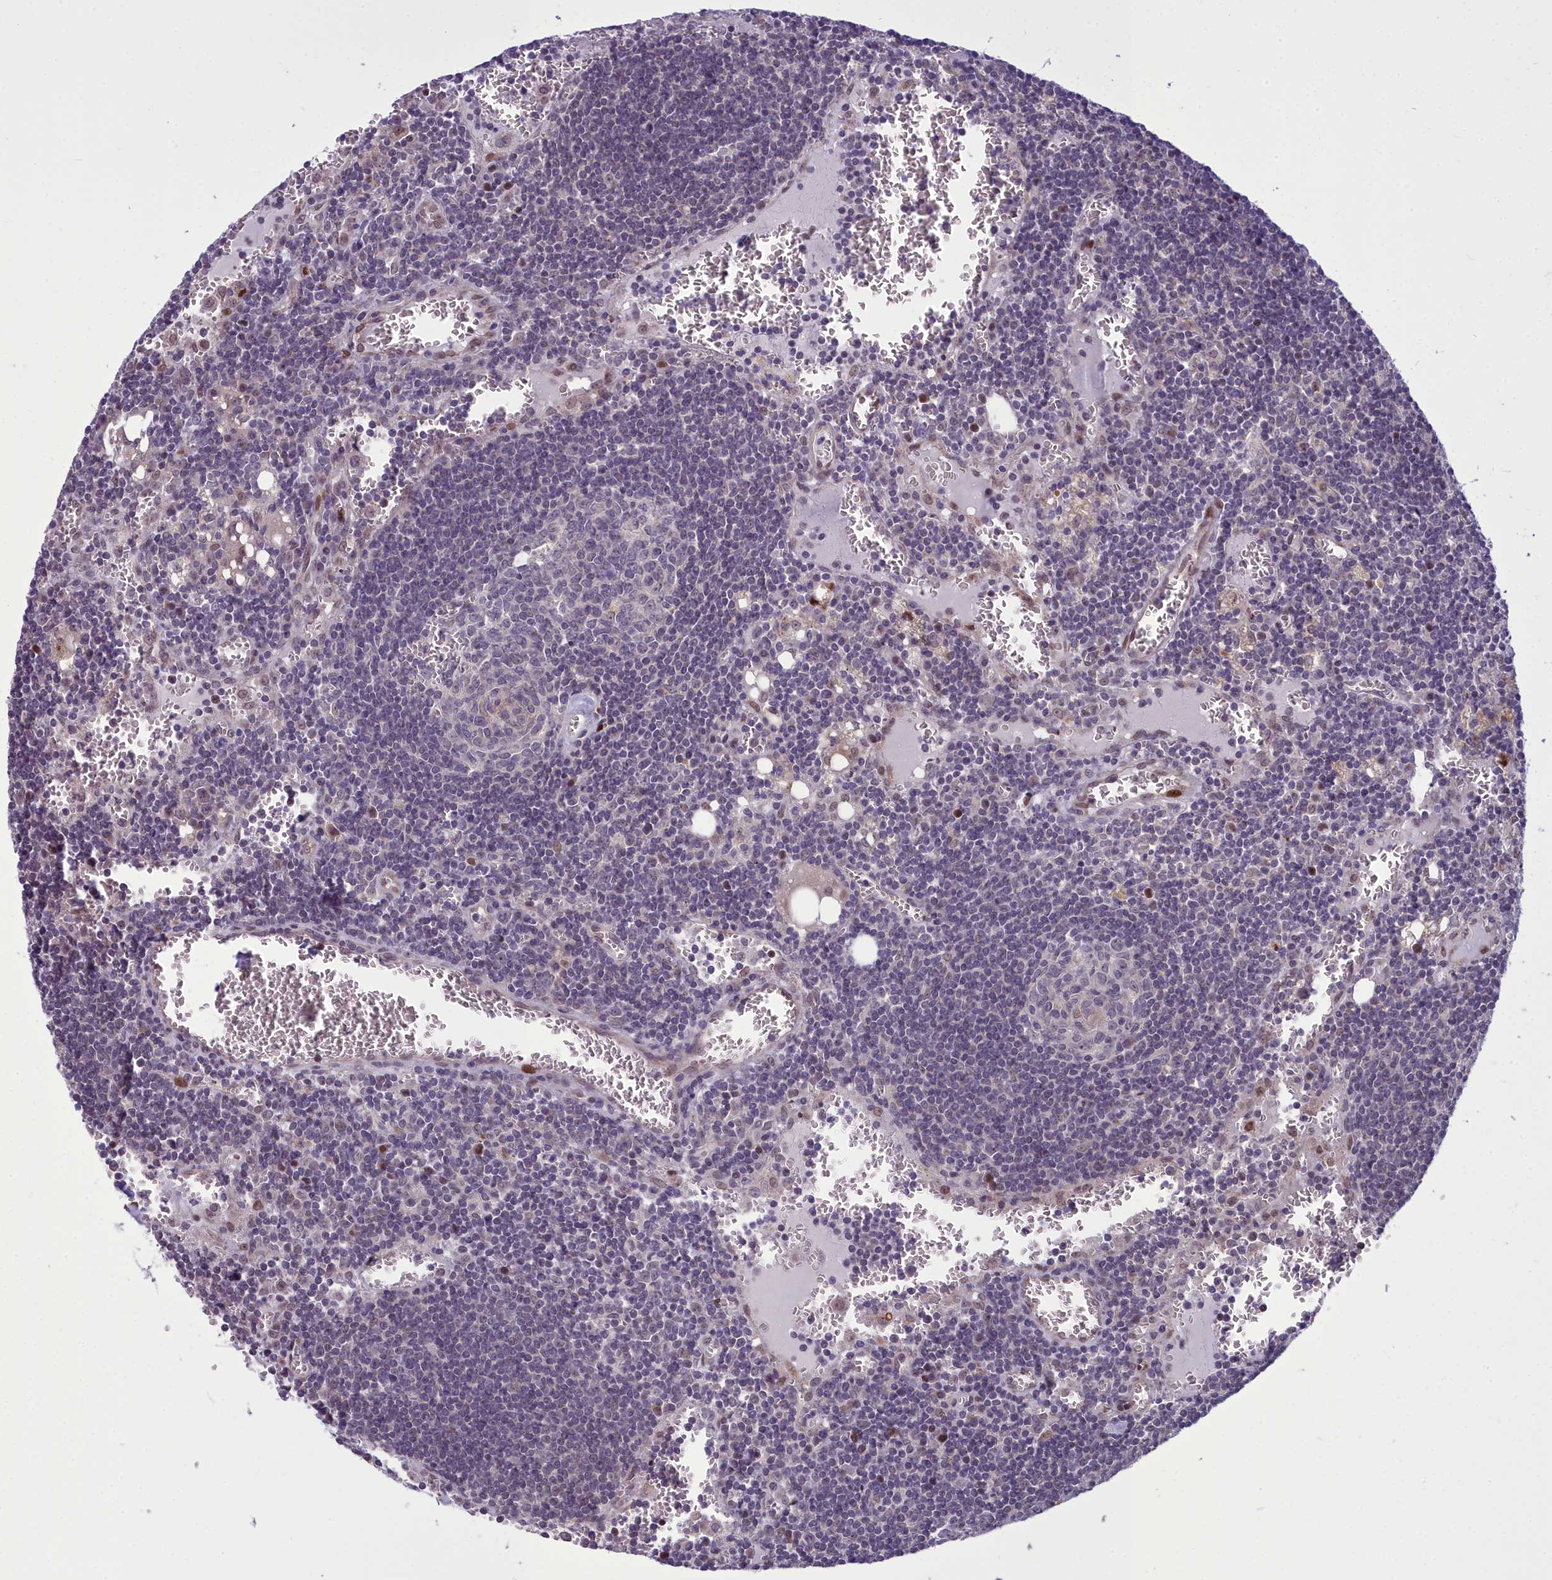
{"staining": {"intensity": "weak", "quantity": "<25%", "location": "nuclear"}, "tissue": "lymph node", "cell_type": "Germinal center cells", "image_type": "normal", "snomed": [{"axis": "morphology", "description": "Normal tissue, NOS"}, {"axis": "topography", "description": "Lymph node"}], "caption": "Immunohistochemical staining of unremarkable human lymph node demonstrates no significant staining in germinal center cells. (Stains: DAB (3,3'-diaminobenzidine) immunohistochemistry with hematoxylin counter stain, Microscopy: brightfield microscopy at high magnification).", "gene": "AP1M1", "patient": {"sex": "female", "age": 73}}